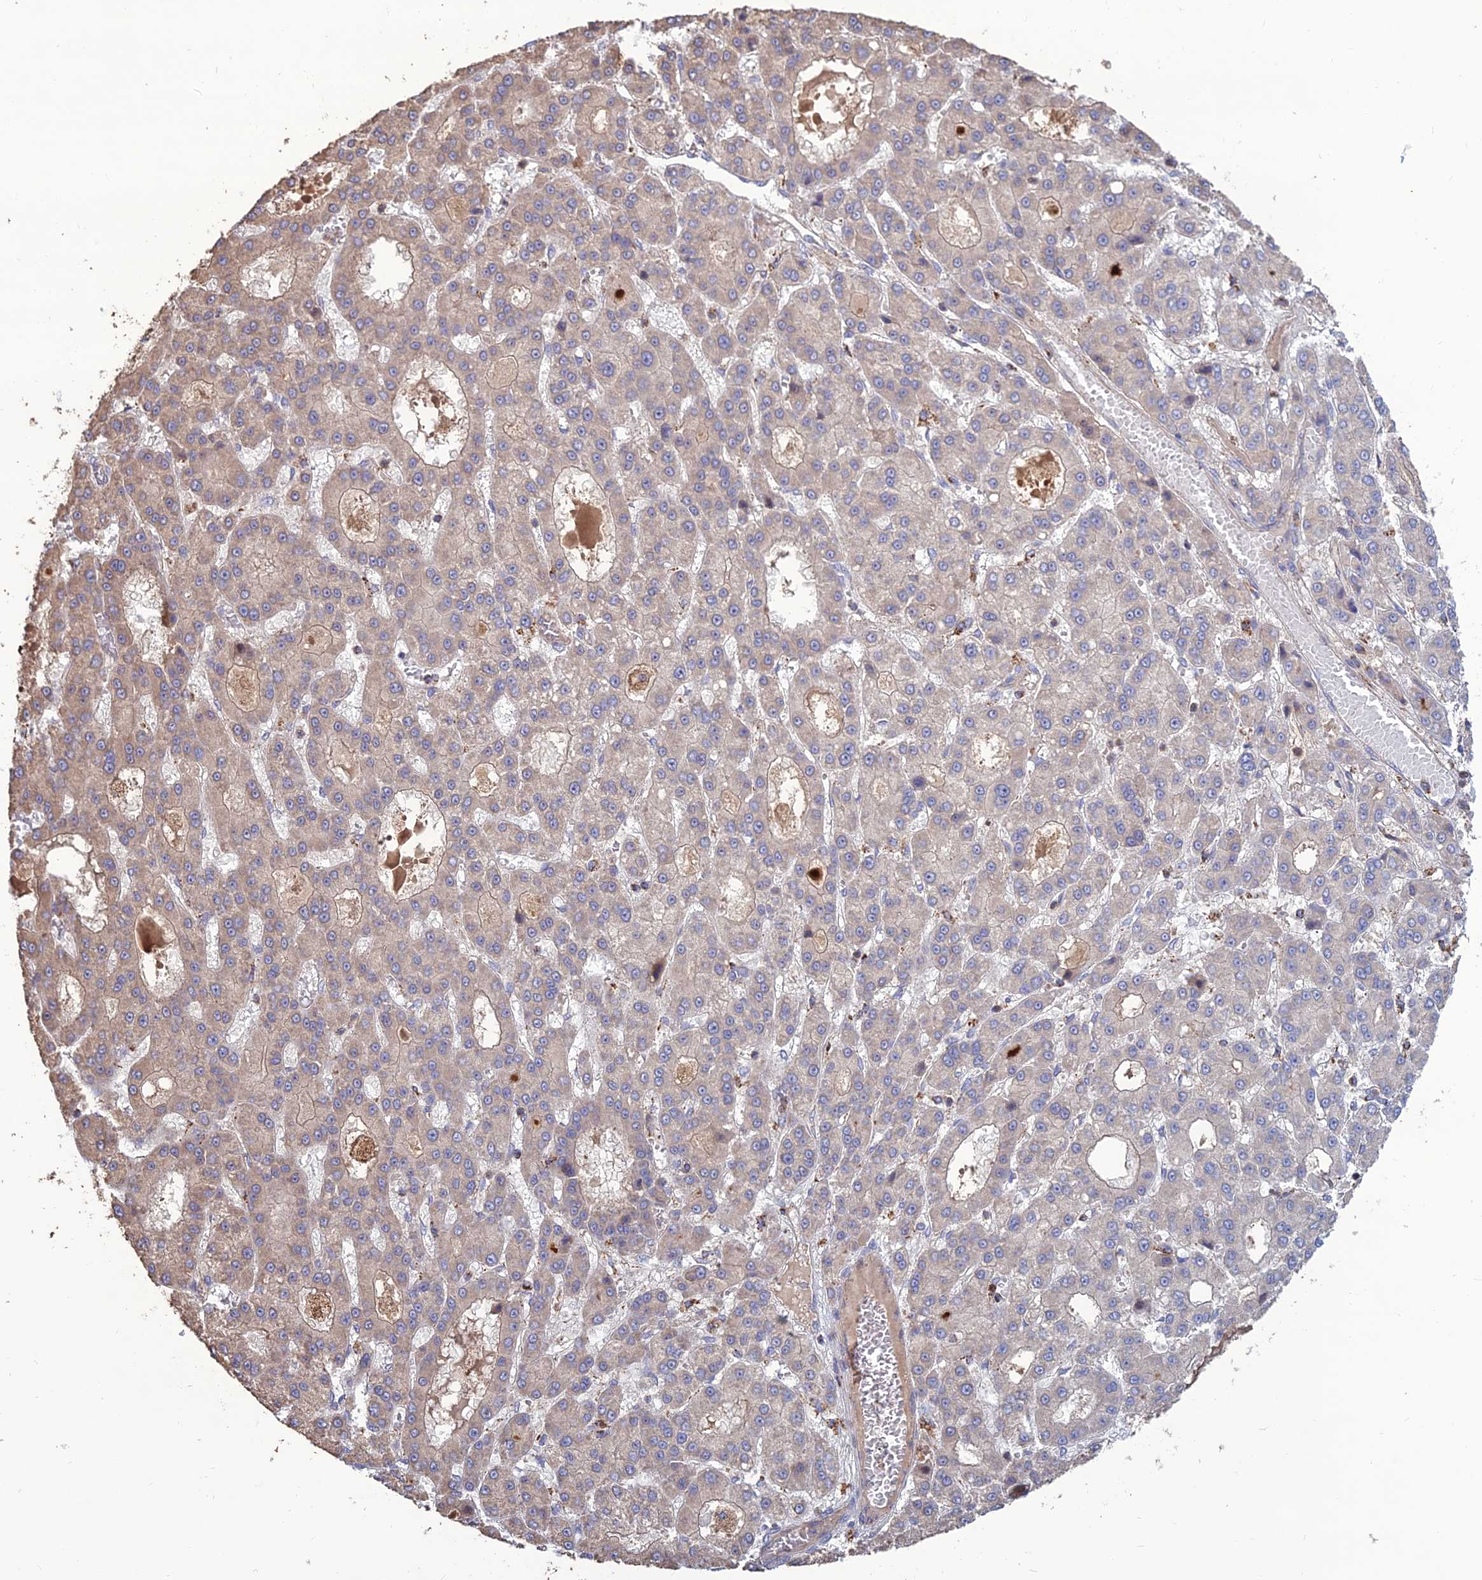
{"staining": {"intensity": "negative", "quantity": "none", "location": "none"}, "tissue": "liver cancer", "cell_type": "Tumor cells", "image_type": "cancer", "snomed": [{"axis": "morphology", "description": "Carcinoma, Hepatocellular, NOS"}, {"axis": "topography", "description": "Liver"}], "caption": "Liver cancer was stained to show a protein in brown. There is no significant staining in tumor cells.", "gene": "RIC8B", "patient": {"sex": "male", "age": 70}}